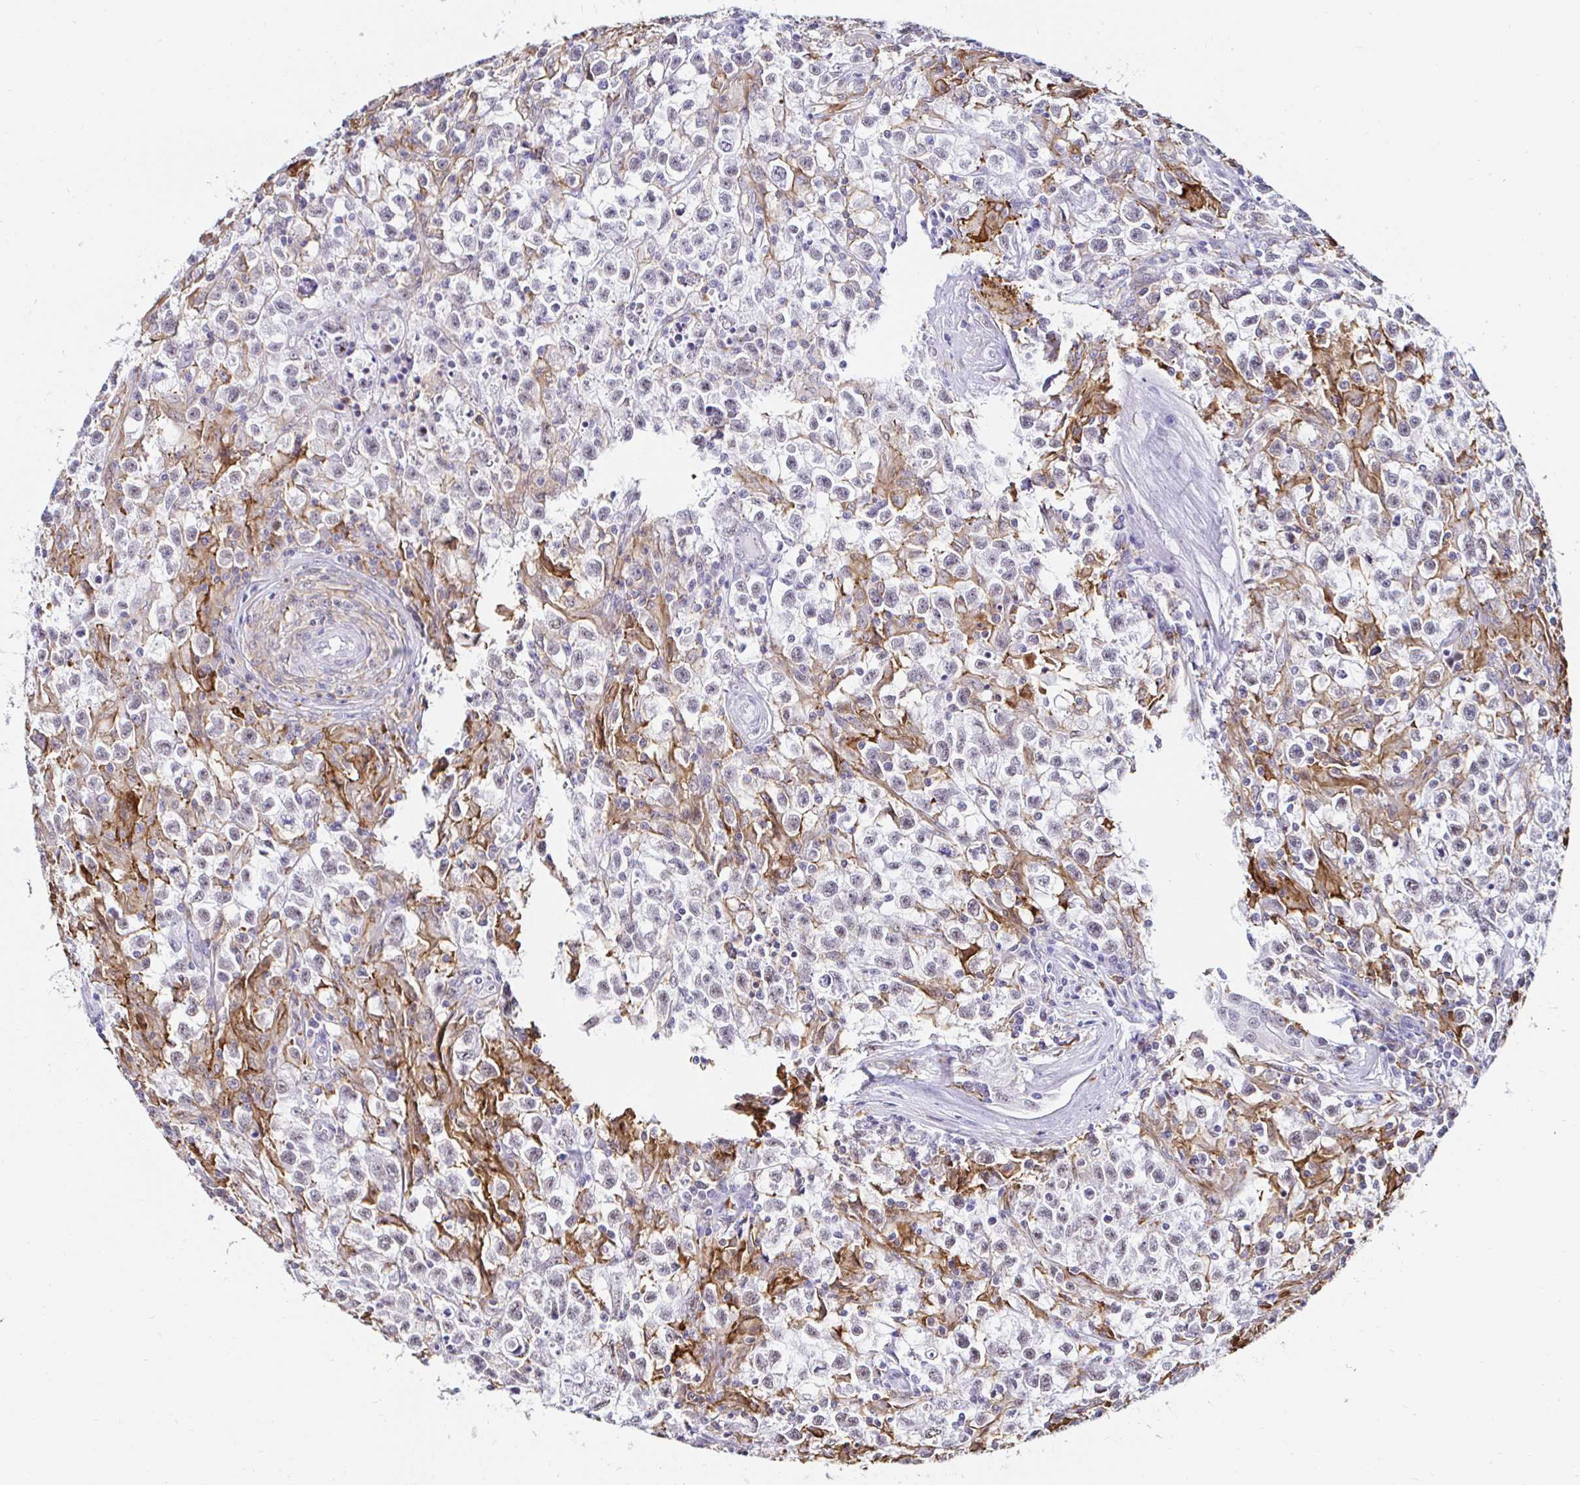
{"staining": {"intensity": "negative", "quantity": "none", "location": "none"}, "tissue": "testis cancer", "cell_type": "Tumor cells", "image_type": "cancer", "snomed": [{"axis": "morphology", "description": "Seminoma, NOS"}, {"axis": "topography", "description": "Testis"}], "caption": "High magnification brightfield microscopy of testis cancer (seminoma) stained with DAB (brown) and counterstained with hematoxylin (blue): tumor cells show no significant expression. (DAB immunohistochemistry (IHC) visualized using brightfield microscopy, high magnification).", "gene": "CYBB", "patient": {"sex": "male", "age": 31}}